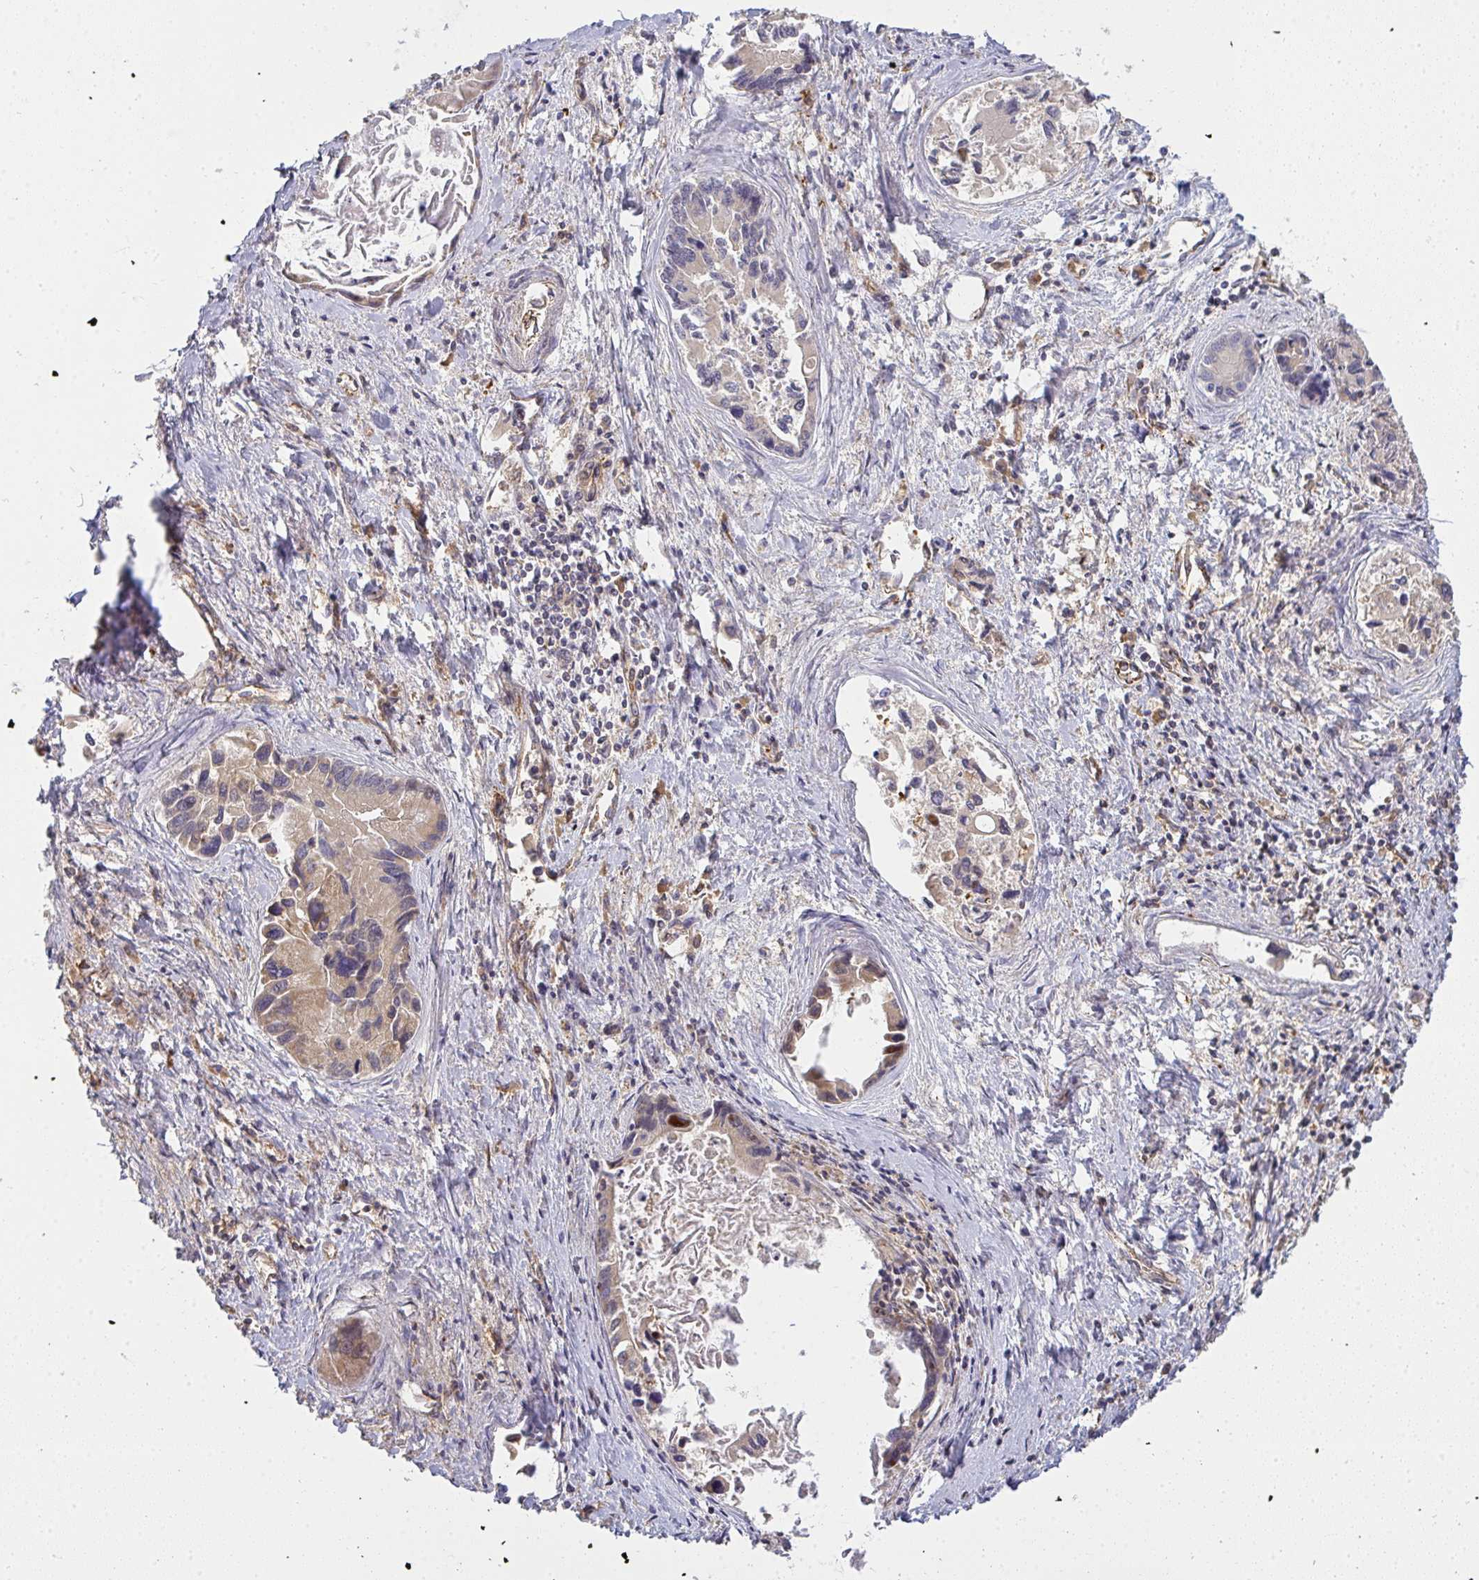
{"staining": {"intensity": "weak", "quantity": ">75%", "location": "cytoplasmic/membranous"}, "tissue": "liver cancer", "cell_type": "Tumor cells", "image_type": "cancer", "snomed": [{"axis": "morphology", "description": "Cholangiocarcinoma"}, {"axis": "topography", "description": "Liver"}], "caption": "A brown stain shows weak cytoplasmic/membranous expression of a protein in human liver cancer (cholangiocarcinoma) tumor cells.", "gene": "B4GALT6", "patient": {"sex": "male", "age": 66}}